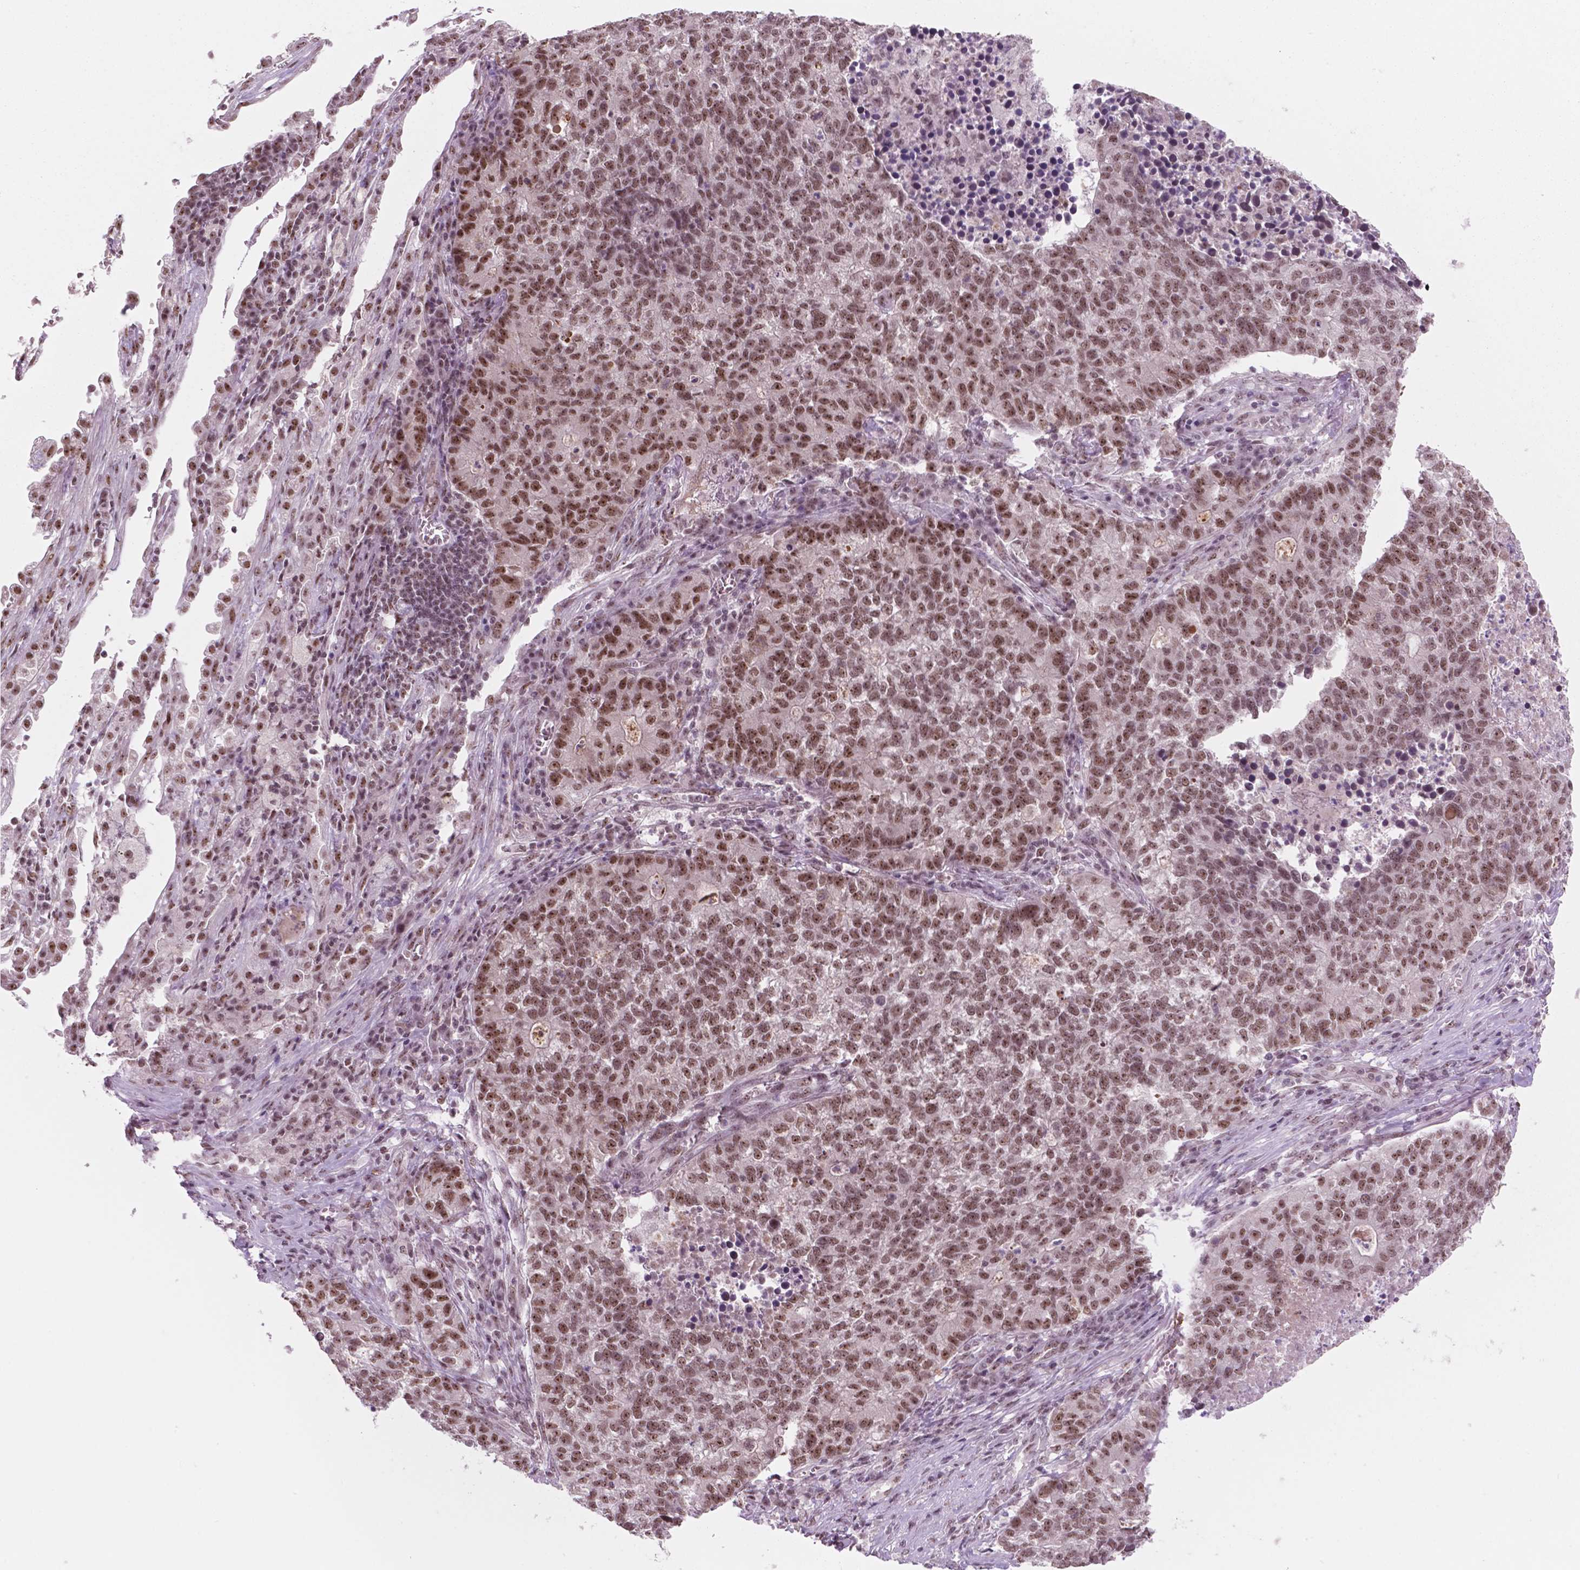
{"staining": {"intensity": "moderate", "quantity": ">75%", "location": "nuclear"}, "tissue": "lung cancer", "cell_type": "Tumor cells", "image_type": "cancer", "snomed": [{"axis": "morphology", "description": "Adenocarcinoma, NOS"}, {"axis": "topography", "description": "Lung"}], "caption": "Immunohistochemistry (IHC) histopathology image of neoplastic tissue: human lung cancer (adenocarcinoma) stained using immunohistochemistry (IHC) exhibits medium levels of moderate protein expression localized specifically in the nuclear of tumor cells, appearing as a nuclear brown color.", "gene": "POLR2E", "patient": {"sex": "male", "age": 57}}